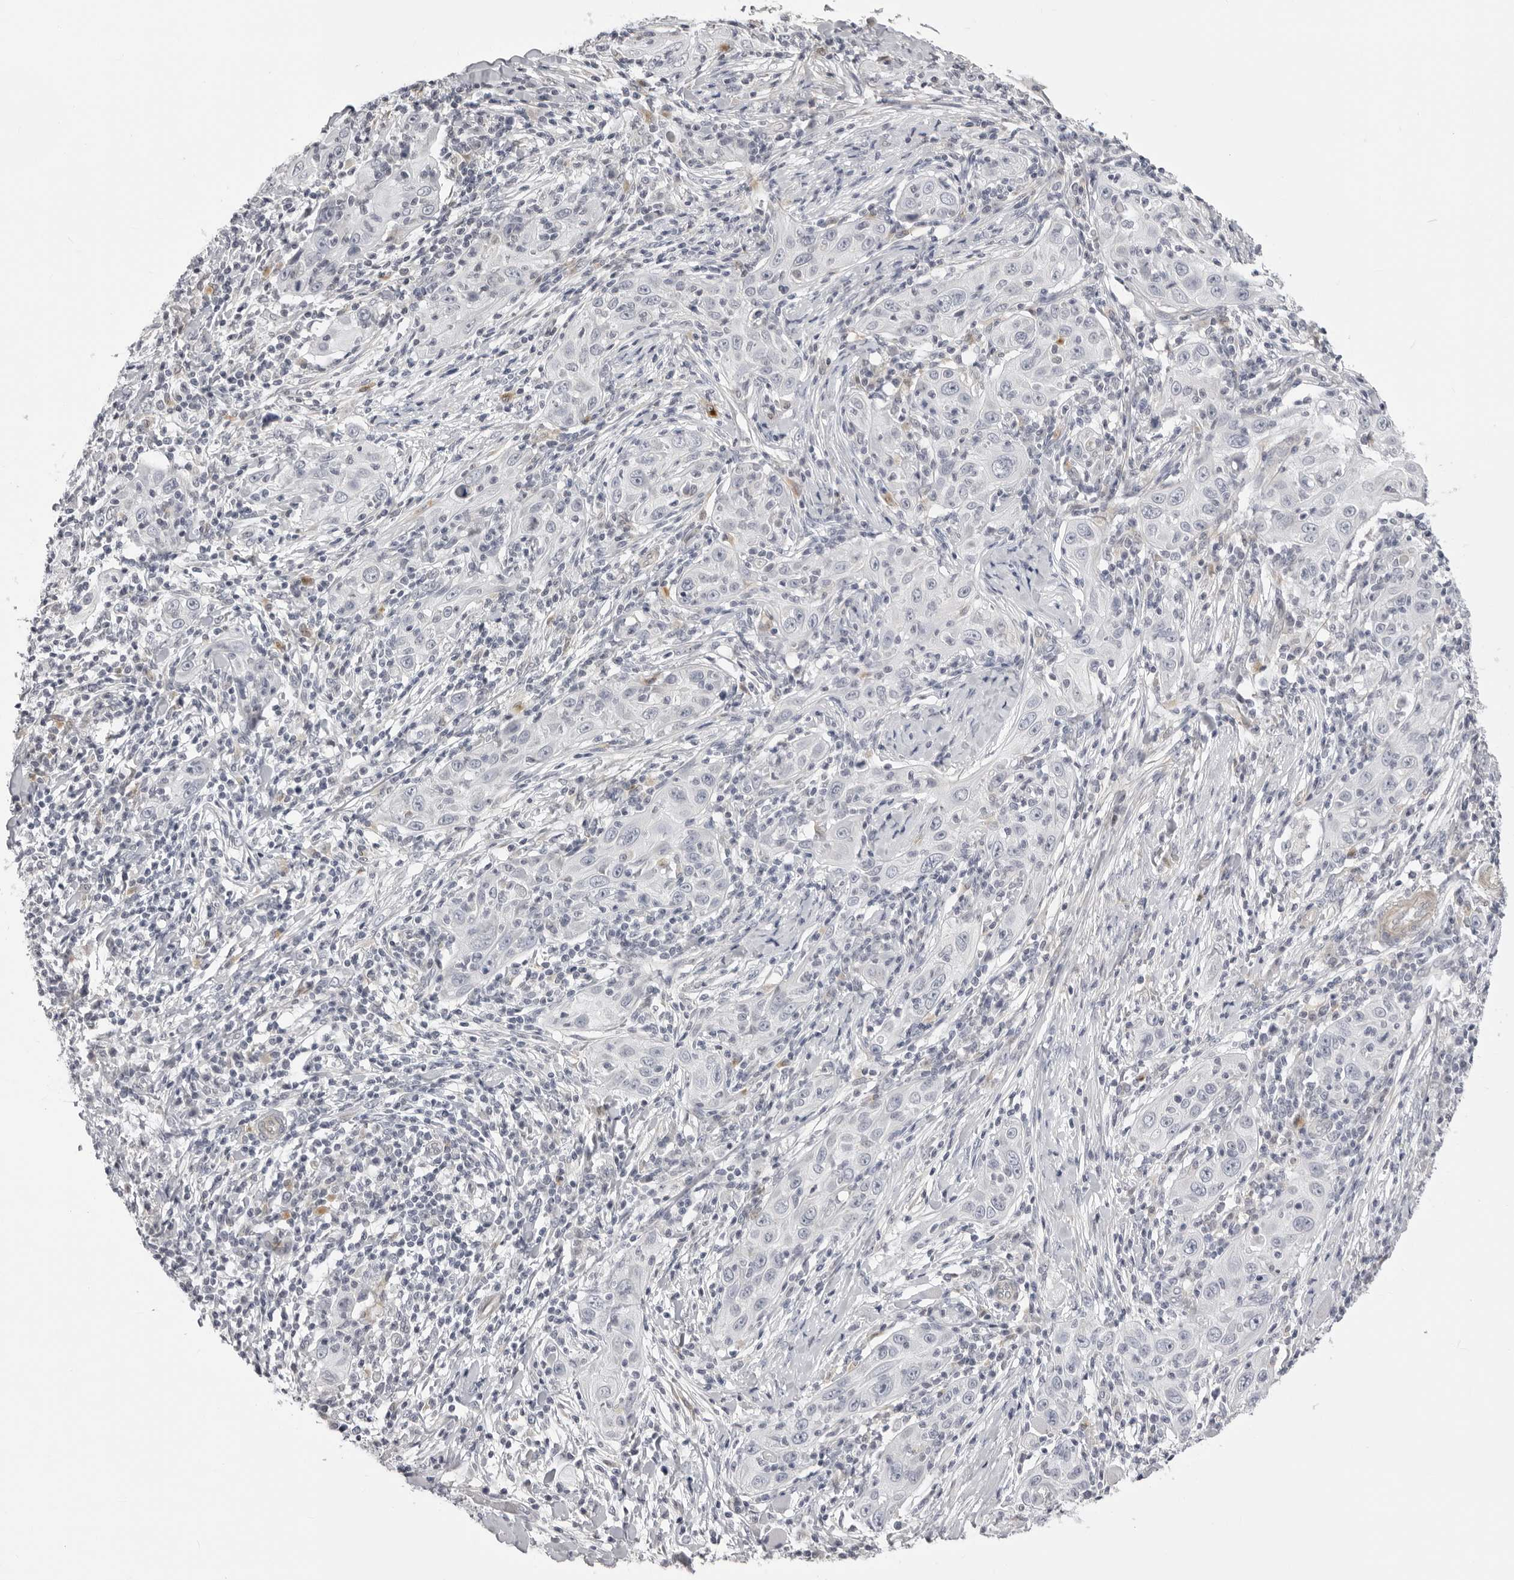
{"staining": {"intensity": "negative", "quantity": "none", "location": "none"}, "tissue": "skin cancer", "cell_type": "Tumor cells", "image_type": "cancer", "snomed": [{"axis": "morphology", "description": "Squamous cell carcinoma, NOS"}, {"axis": "topography", "description": "Skin"}], "caption": "High magnification brightfield microscopy of skin cancer (squamous cell carcinoma) stained with DAB (3,3'-diaminobenzidine) (brown) and counterstained with hematoxylin (blue): tumor cells show no significant expression.", "gene": "SUGCT", "patient": {"sex": "female", "age": 88}}